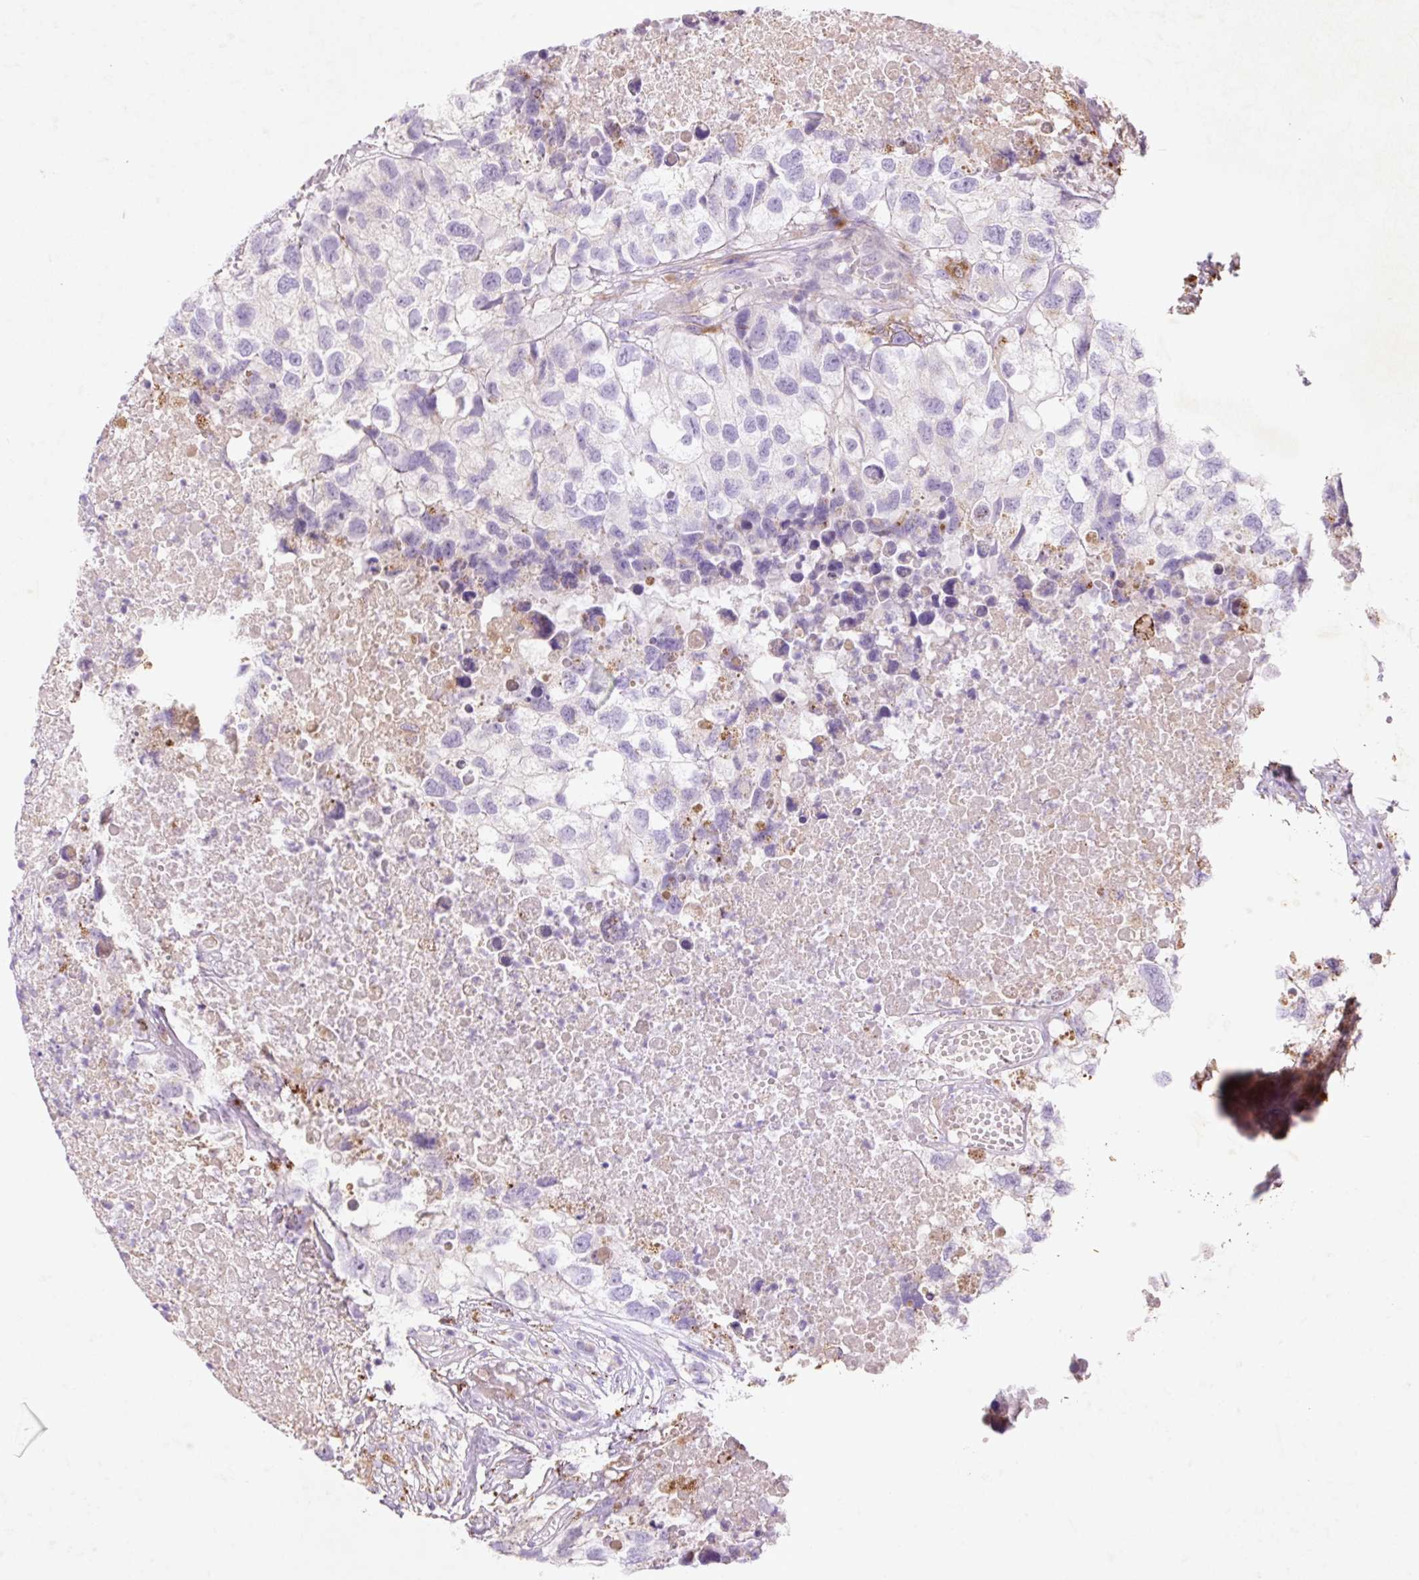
{"staining": {"intensity": "negative", "quantity": "none", "location": "none"}, "tissue": "testis cancer", "cell_type": "Tumor cells", "image_type": "cancer", "snomed": [{"axis": "morphology", "description": "Carcinoma, Embryonal, NOS"}, {"axis": "topography", "description": "Testis"}], "caption": "Tumor cells show no significant protein staining in testis cancer.", "gene": "HEXA", "patient": {"sex": "male", "age": 83}}